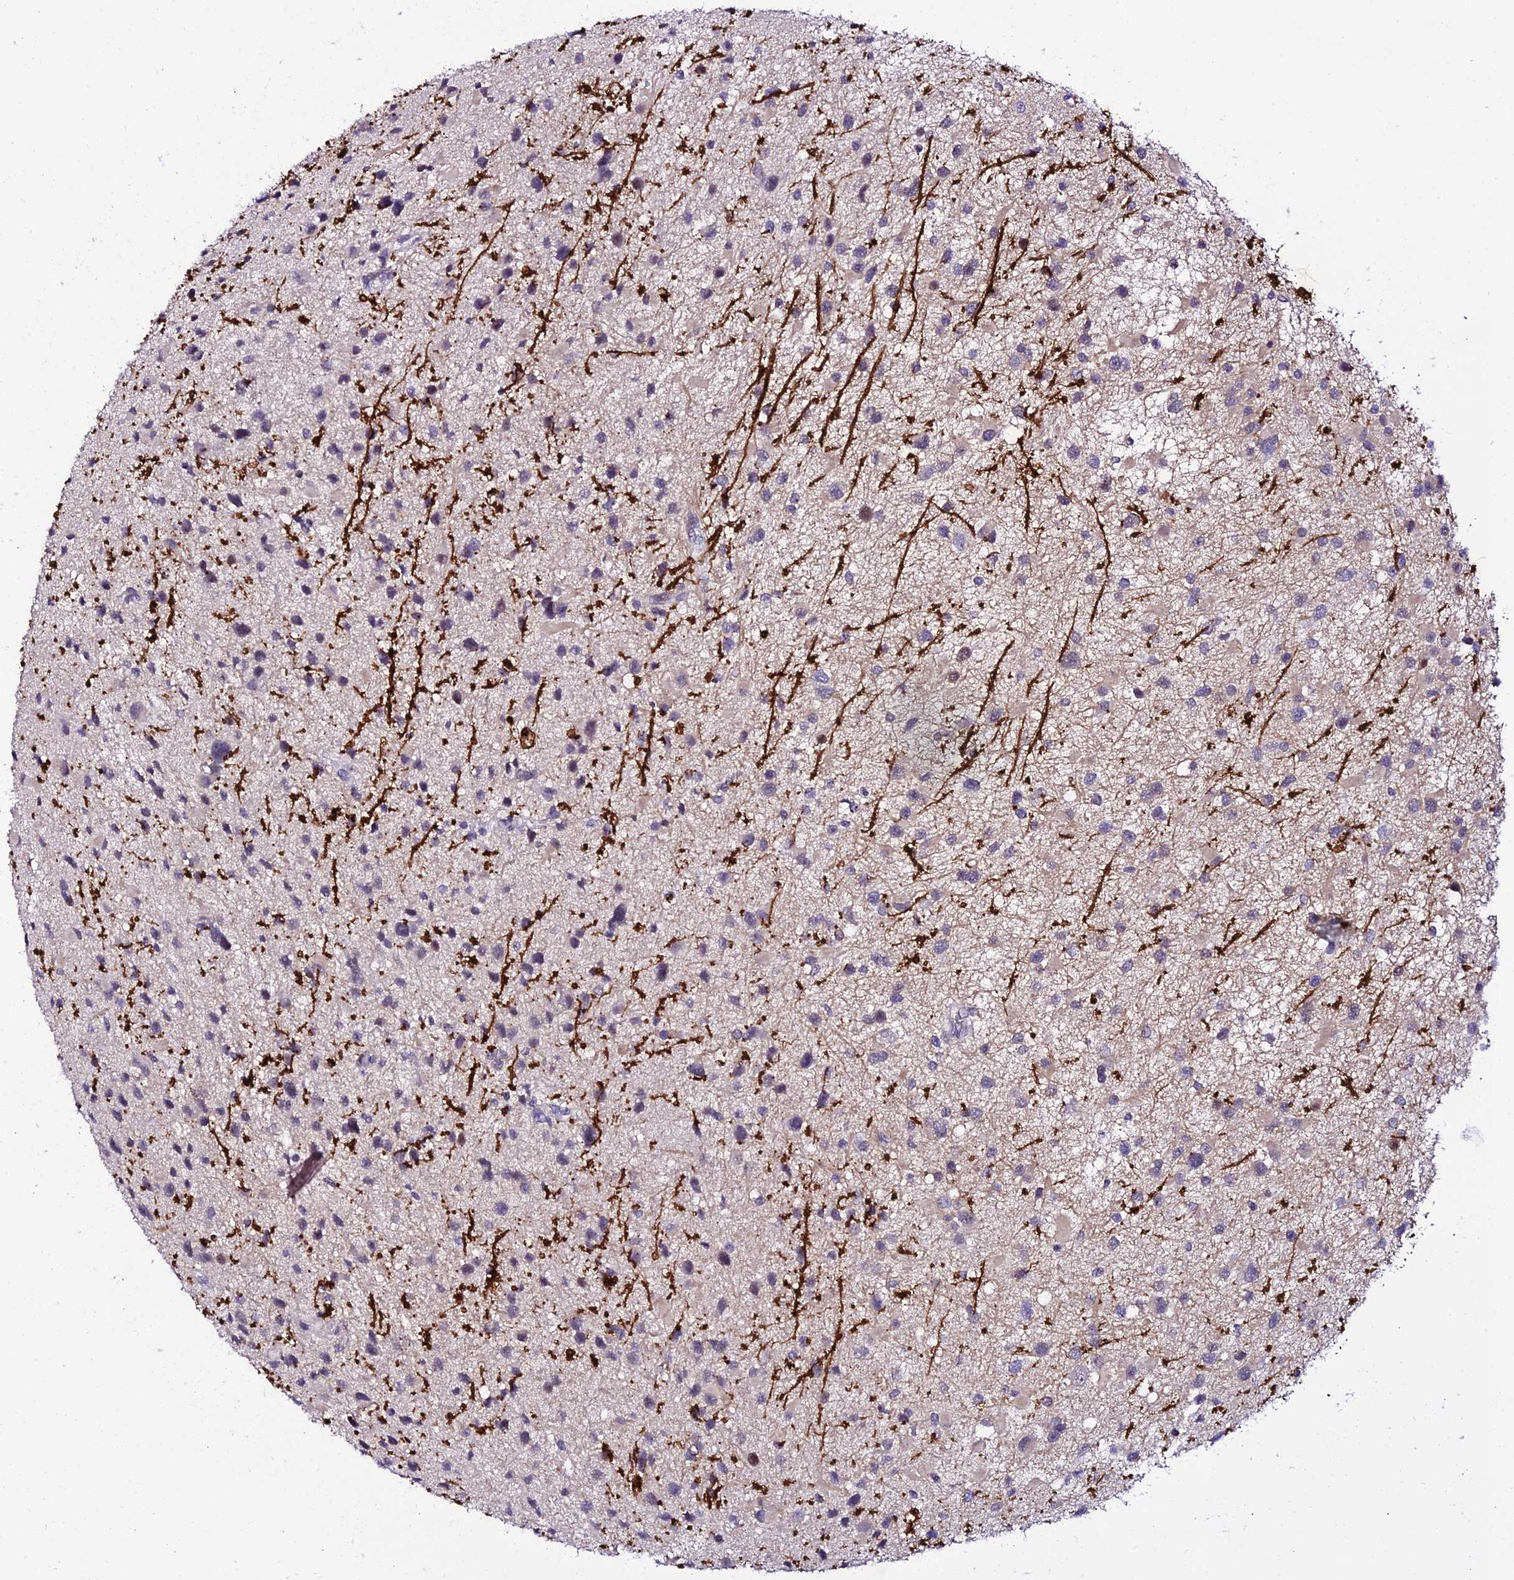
{"staining": {"intensity": "negative", "quantity": "none", "location": "none"}, "tissue": "glioma", "cell_type": "Tumor cells", "image_type": "cancer", "snomed": [{"axis": "morphology", "description": "Glioma, malignant, Low grade"}, {"axis": "topography", "description": "Brain"}], "caption": "Micrograph shows no significant protein staining in tumor cells of malignant glioma (low-grade).", "gene": "DEFB132", "patient": {"sex": "female", "age": 32}}